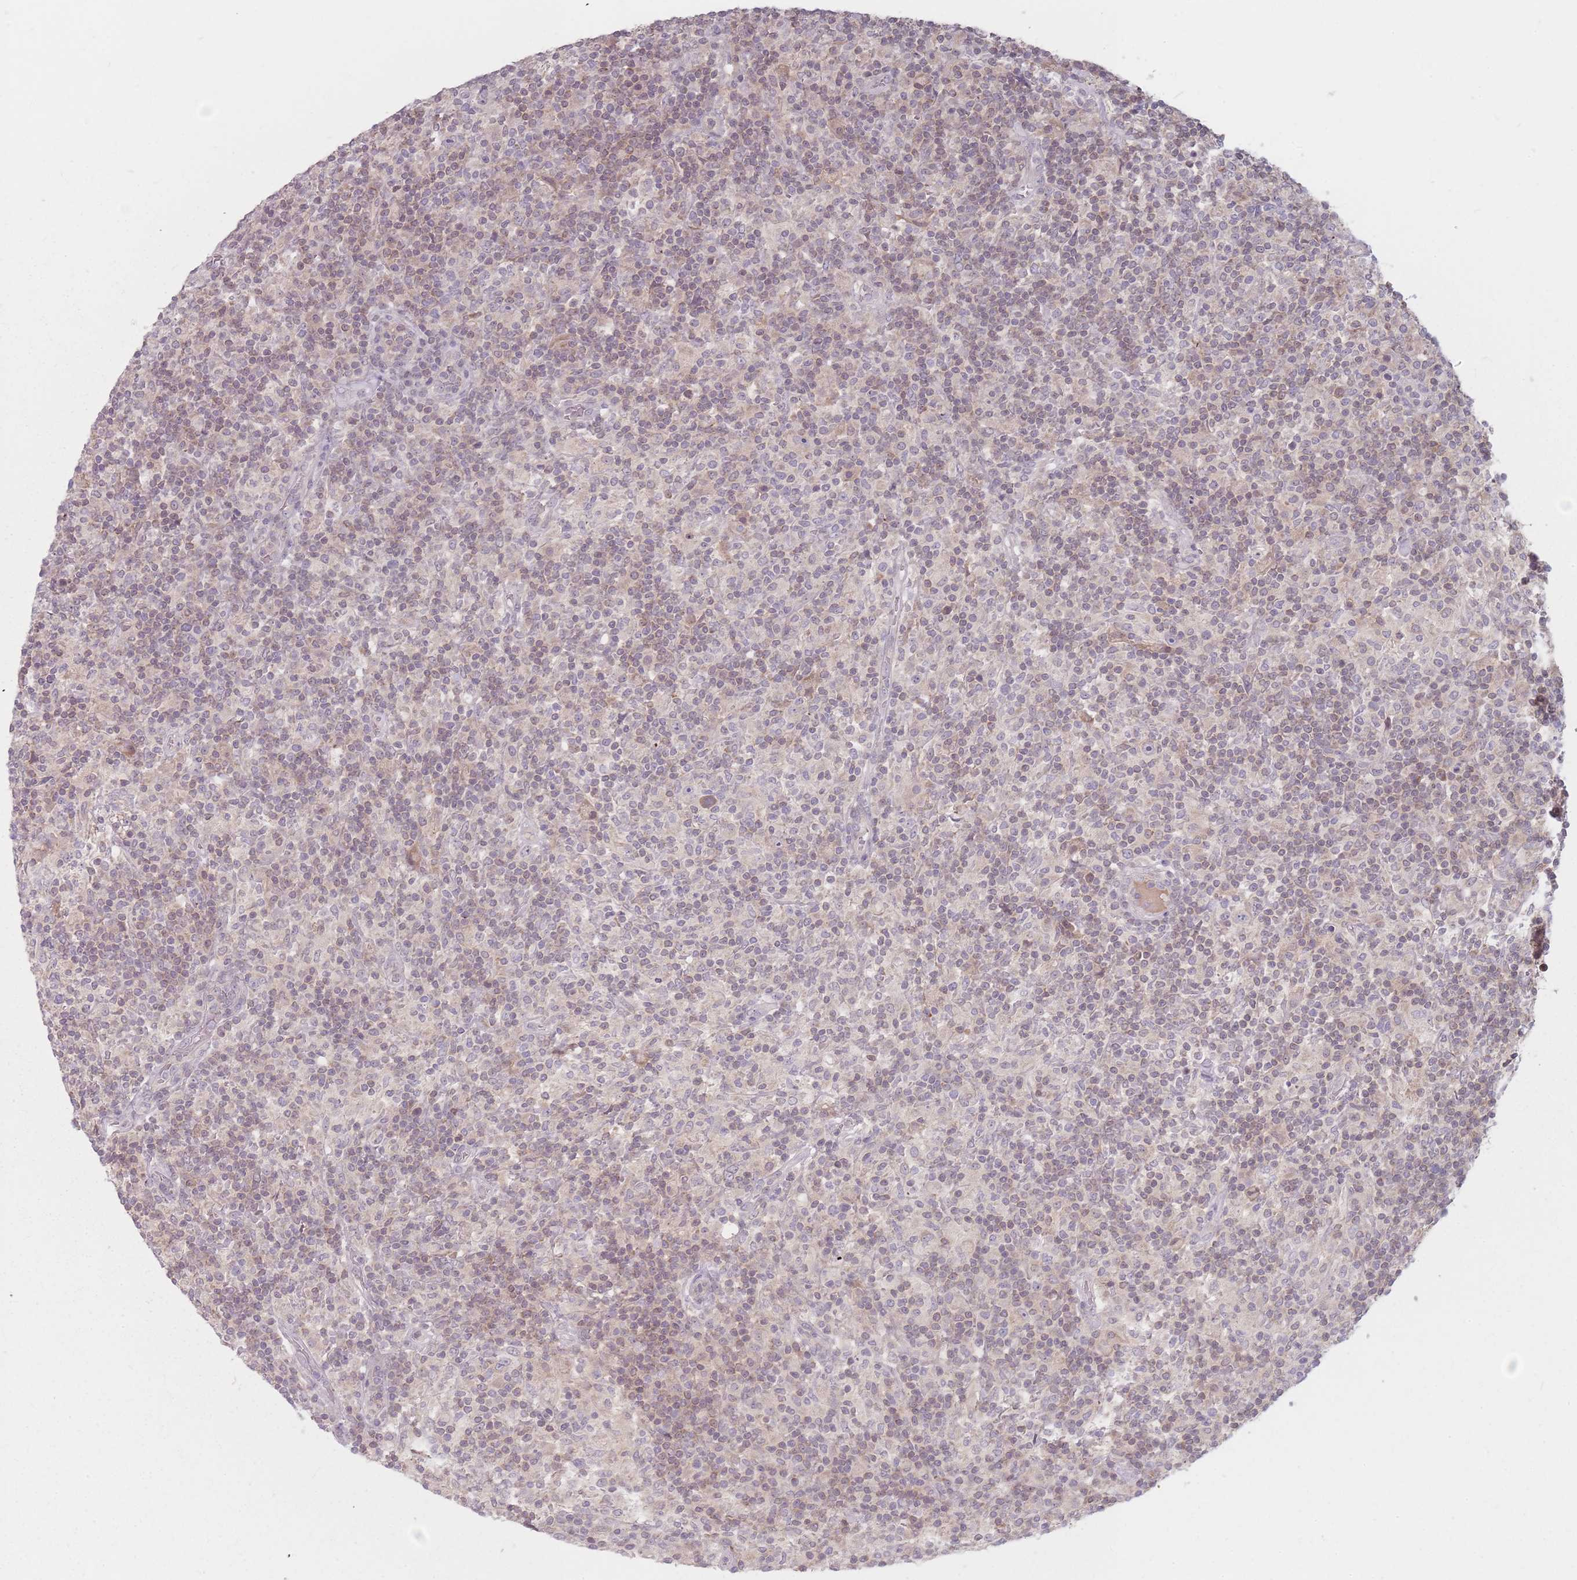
{"staining": {"intensity": "negative", "quantity": "none", "location": "none"}, "tissue": "lymphoma", "cell_type": "Tumor cells", "image_type": "cancer", "snomed": [{"axis": "morphology", "description": "Hodgkin's disease, NOS"}, {"axis": "topography", "description": "Lymph node"}], "caption": "Immunohistochemistry (IHC) of human lymphoma shows no positivity in tumor cells.", "gene": "NAXE", "patient": {"sex": "male", "age": 70}}